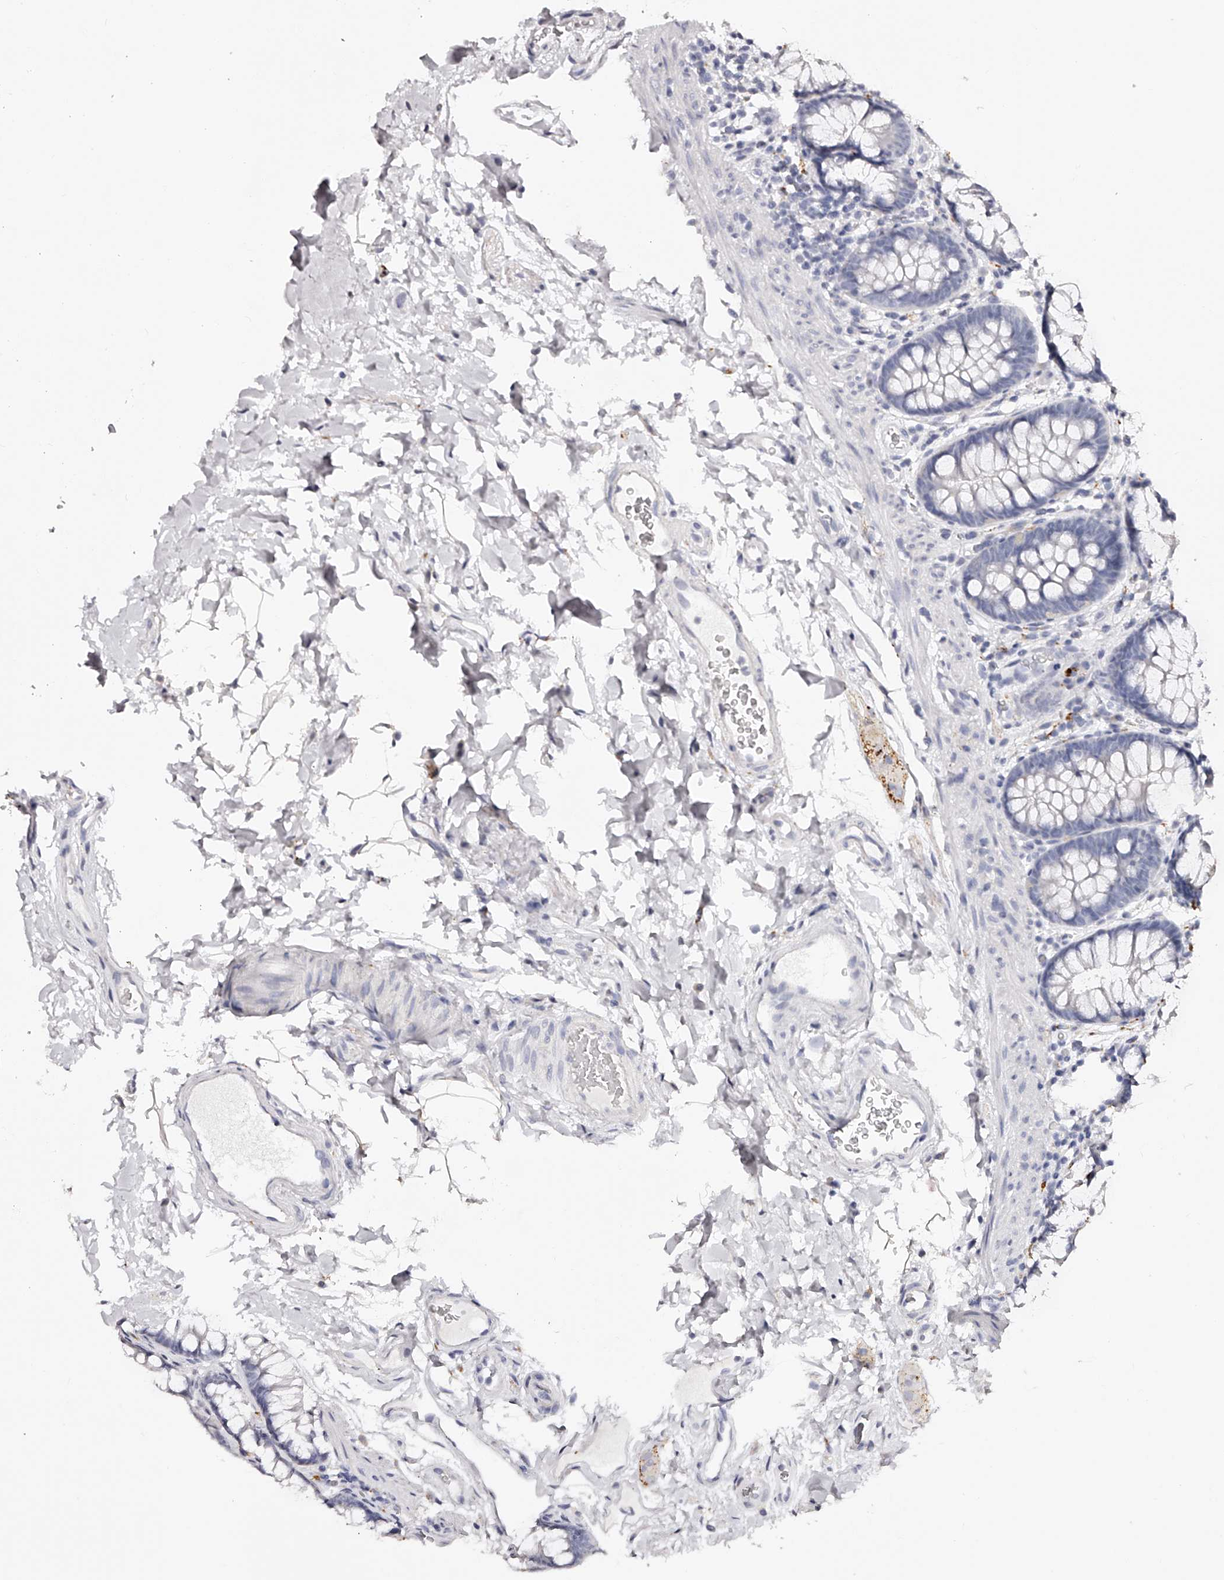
{"staining": {"intensity": "negative", "quantity": "none", "location": "none"}, "tissue": "colon", "cell_type": "Endothelial cells", "image_type": "normal", "snomed": [{"axis": "morphology", "description": "Normal tissue, NOS"}, {"axis": "topography", "description": "Colon"}], "caption": "Immunohistochemistry (IHC) of benign human colon shows no staining in endothelial cells.", "gene": "SLC35D3", "patient": {"sex": "female", "age": 62}}